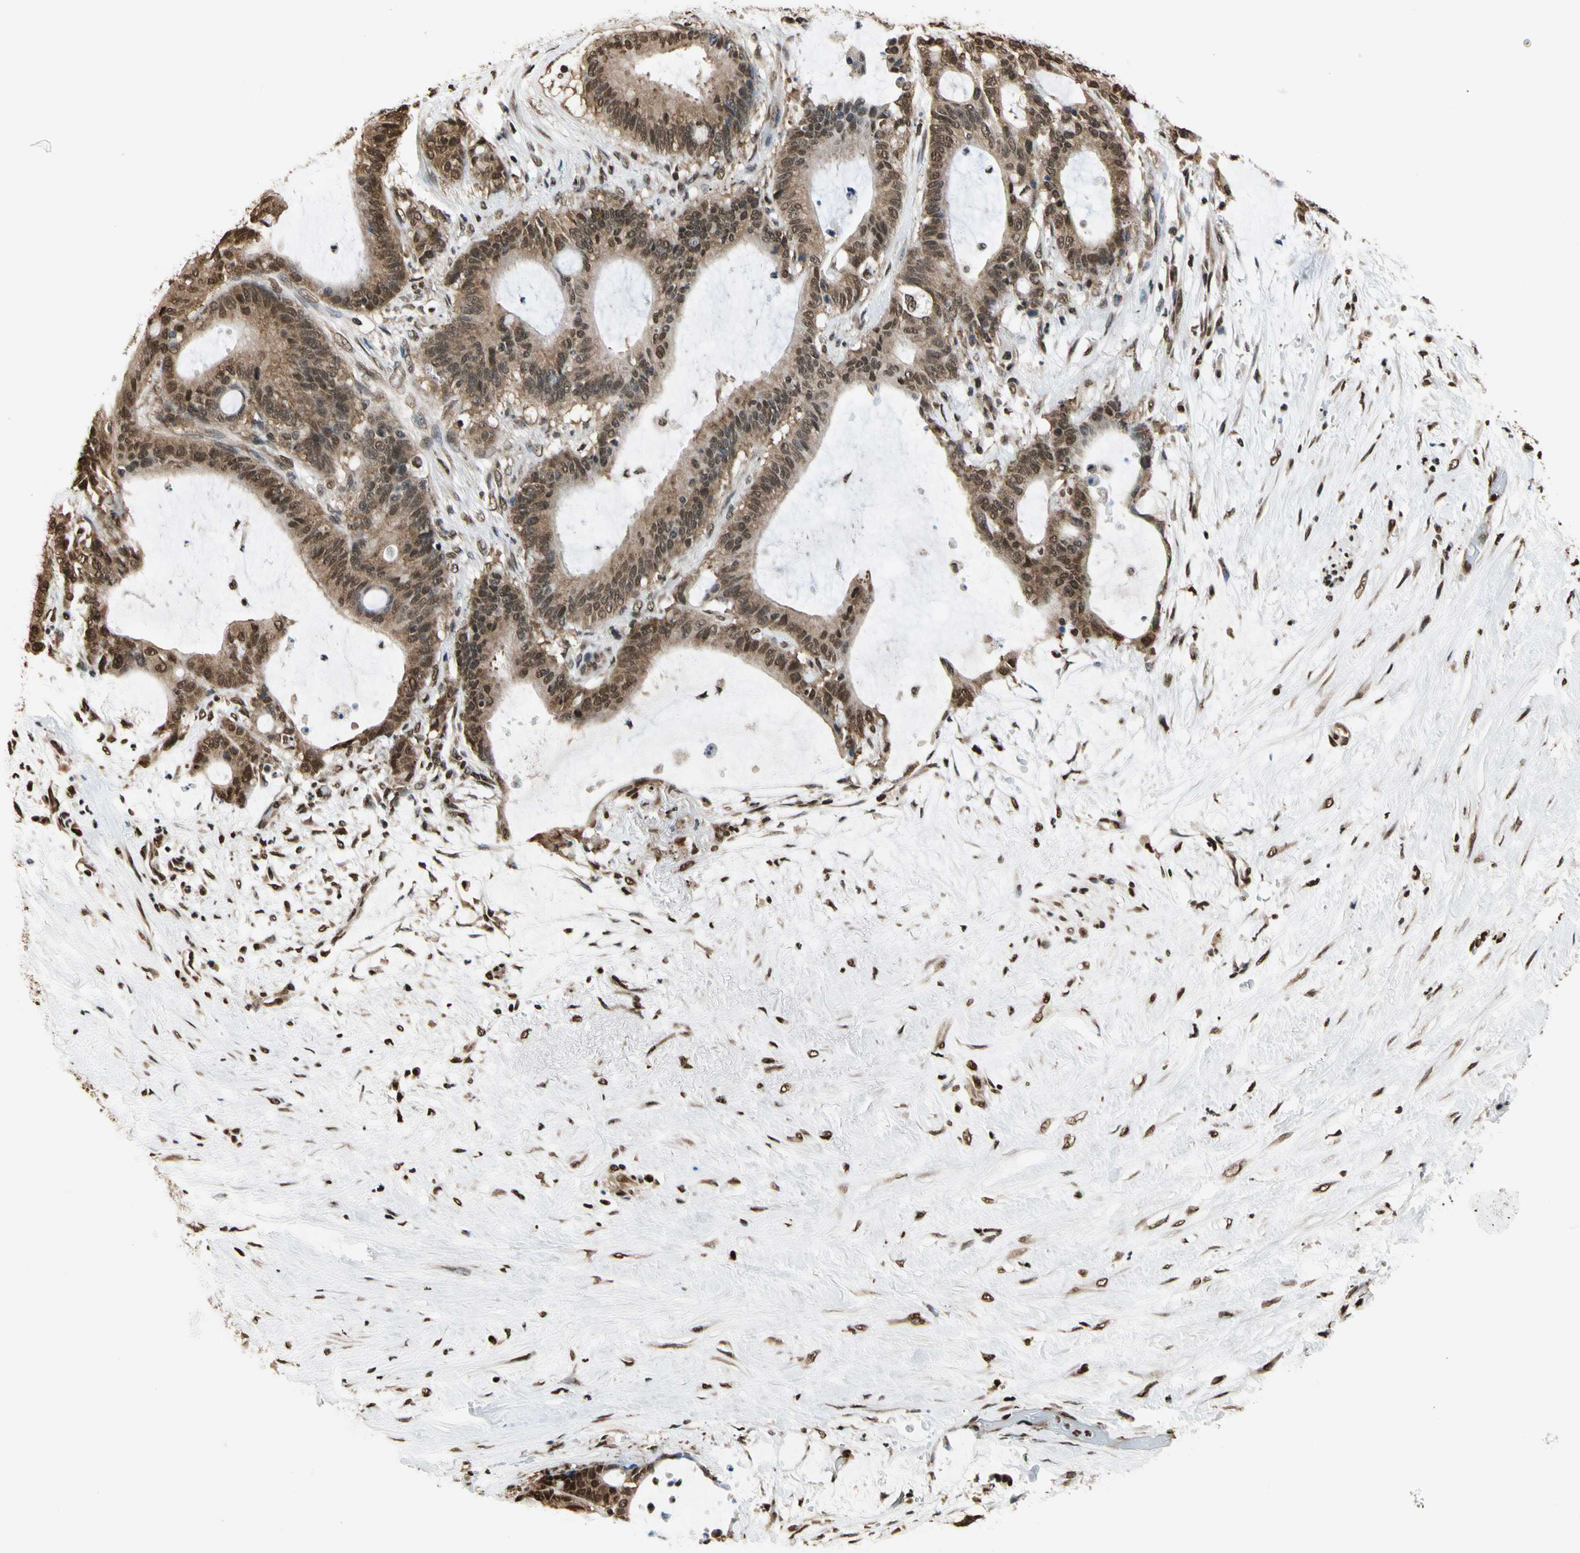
{"staining": {"intensity": "strong", "quantity": ">75%", "location": "cytoplasmic/membranous,nuclear"}, "tissue": "liver cancer", "cell_type": "Tumor cells", "image_type": "cancer", "snomed": [{"axis": "morphology", "description": "Cholangiocarcinoma"}, {"axis": "topography", "description": "Liver"}], "caption": "Protein staining exhibits strong cytoplasmic/membranous and nuclear expression in about >75% of tumor cells in liver cancer (cholangiocarcinoma).", "gene": "HNRNPK", "patient": {"sex": "female", "age": 73}}